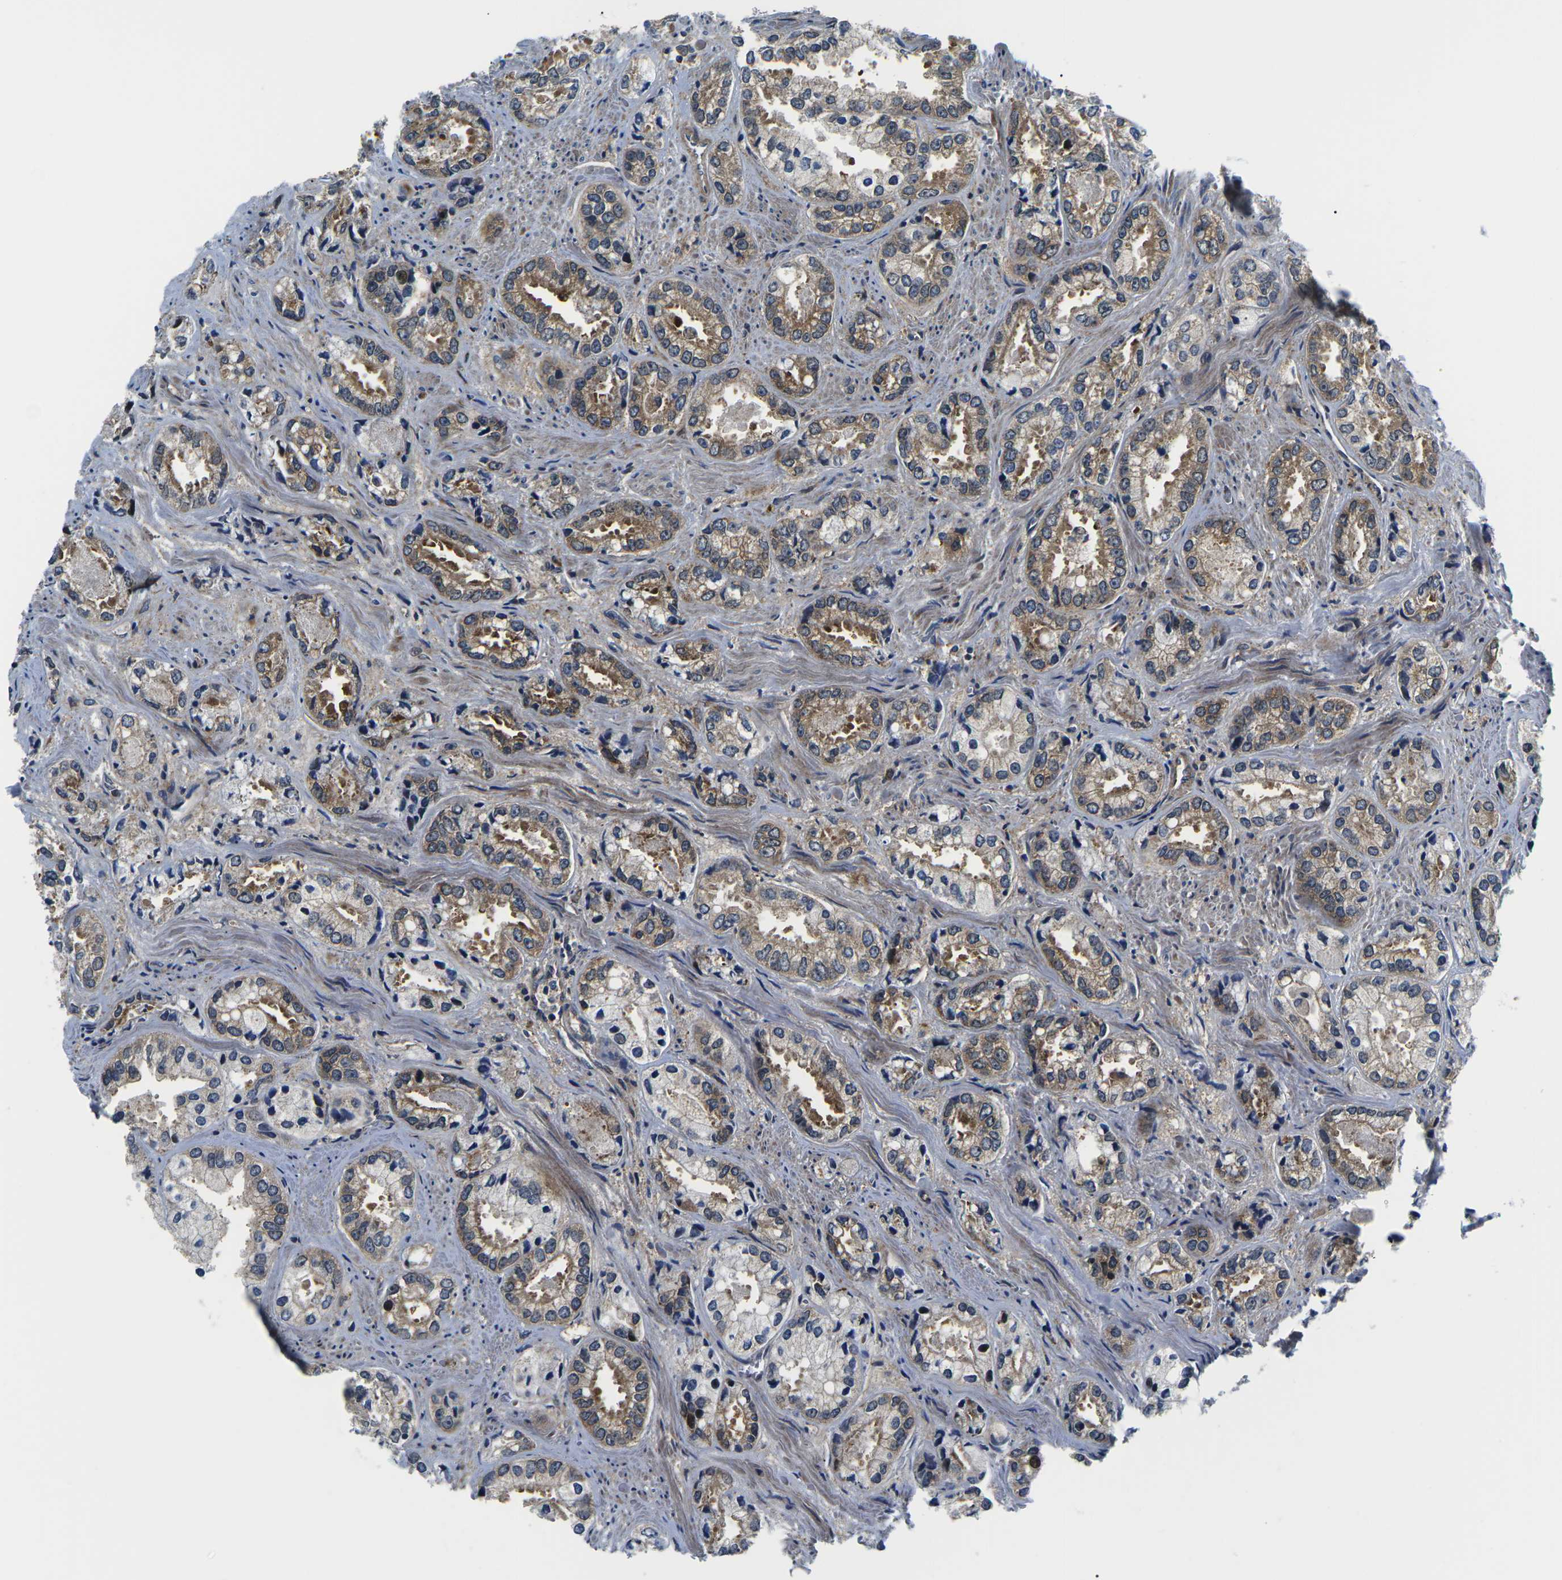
{"staining": {"intensity": "moderate", "quantity": ">75%", "location": "cytoplasmic/membranous"}, "tissue": "prostate cancer", "cell_type": "Tumor cells", "image_type": "cancer", "snomed": [{"axis": "morphology", "description": "Adenocarcinoma, High grade"}, {"axis": "topography", "description": "Prostate"}], "caption": "Immunohistochemistry image of neoplastic tissue: human prostate cancer (adenocarcinoma (high-grade)) stained using immunohistochemistry (IHC) displays medium levels of moderate protein expression localized specifically in the cytoplasmic/membranous of tumor cells, appearing as a cytoplasmic/membranous brown color.", "gene": "EIF4E", "patient": {"sex": "male", "age": 61}}